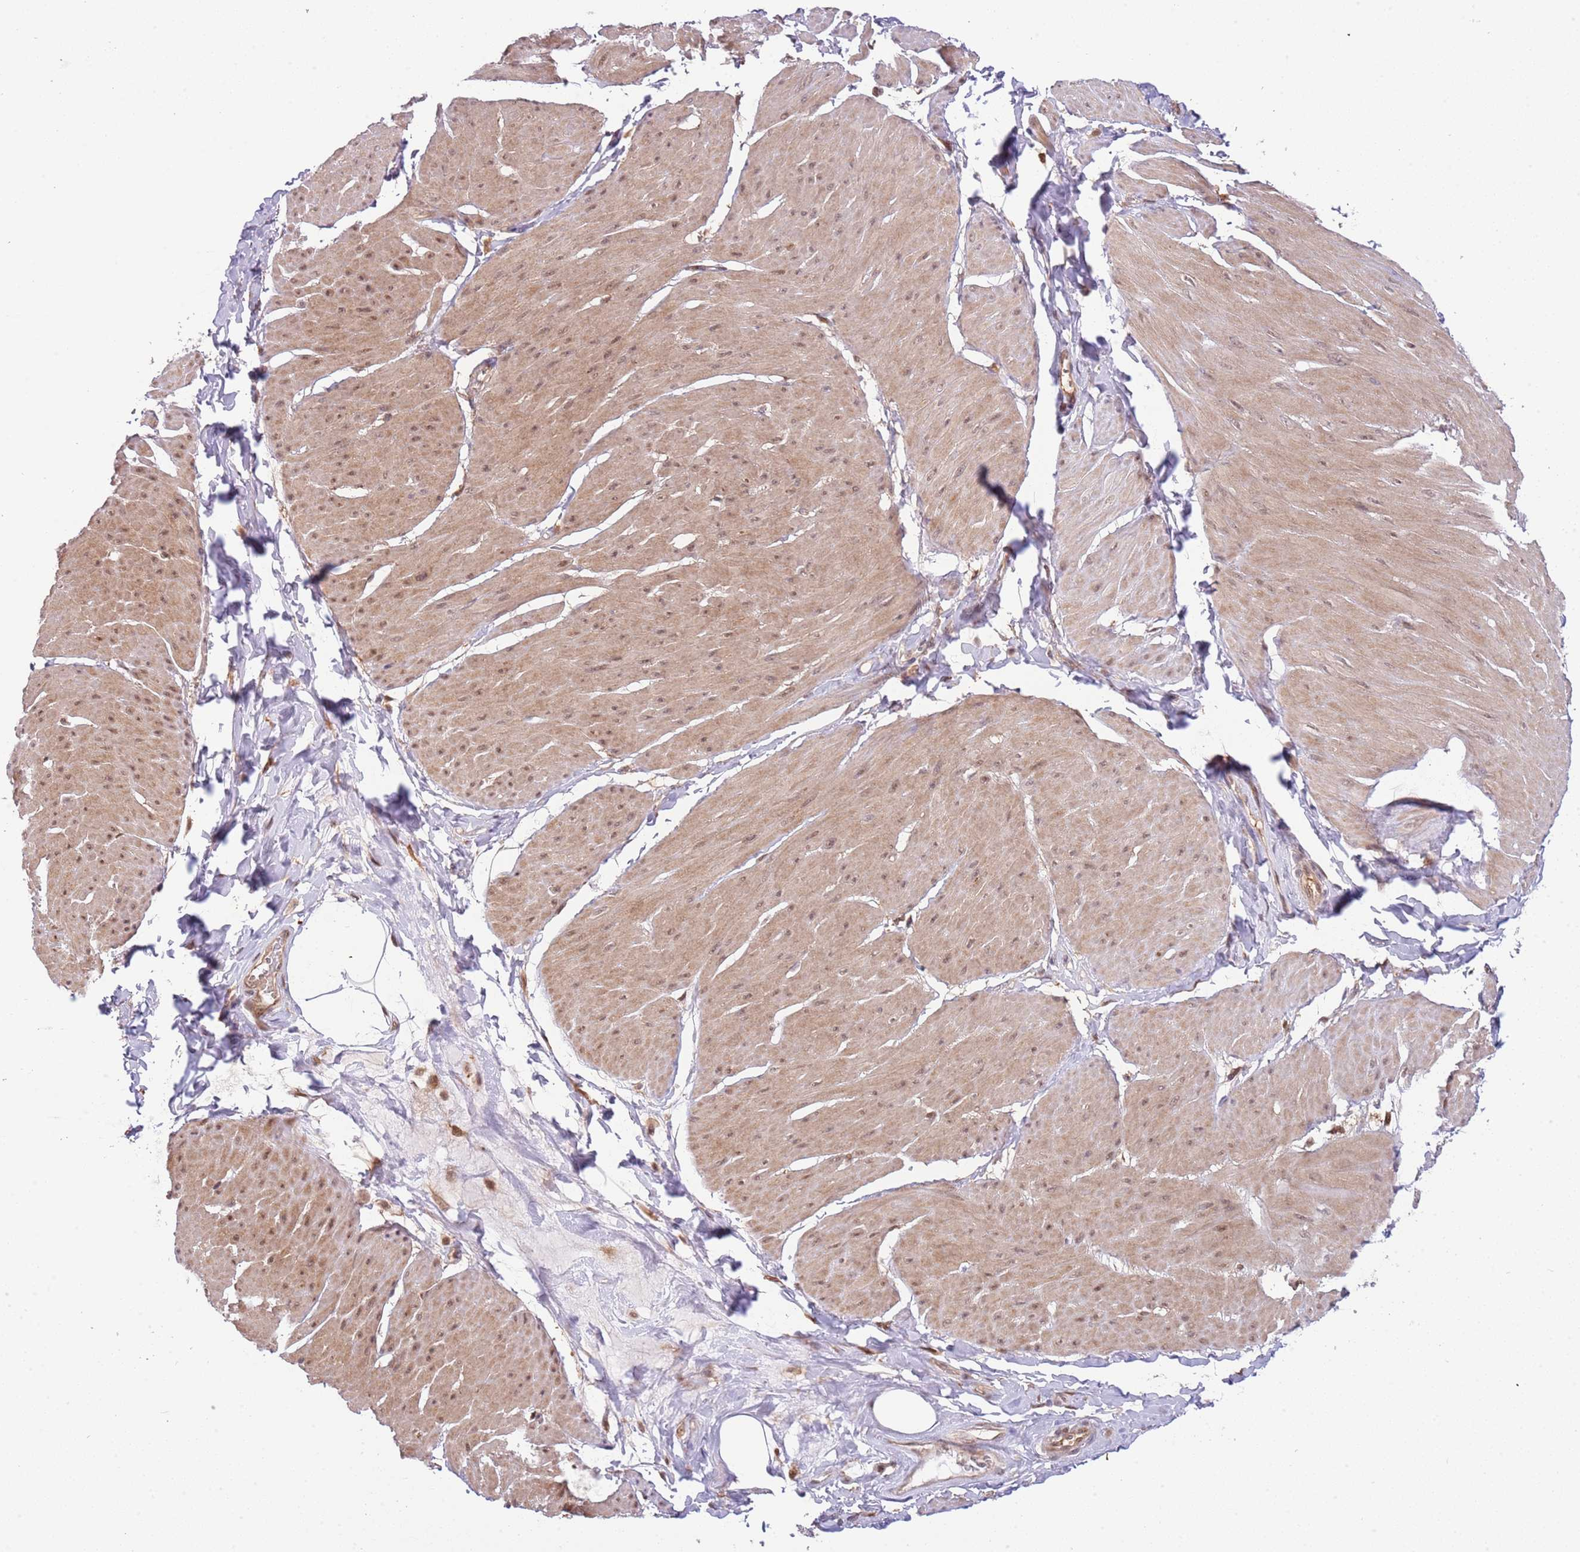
{"staining": {"intensity": "moderate", "quantity": ">75%", "location": "cytoplasmic/membranous,nuclear"}, "tissue": "smooth muscle", "cell_type": "Smooth muscle cells", "image_type": "normal", "snomed": [{"axis": "morphology", "description": "Urothelial carcinoma, High grade"}, {"axis": "topography", "description": "Urinary bladder"}], "caption": "Smooth muscle stained with immunohistochemistry (IHC) shows moderate cytoplasmic/membranous,nuclear staining in about >75% of smooth muscle cells. Nuclei are stained in blue.", "gene": "PLSCR5", "patient": {"sex": "male", "age": 46}}